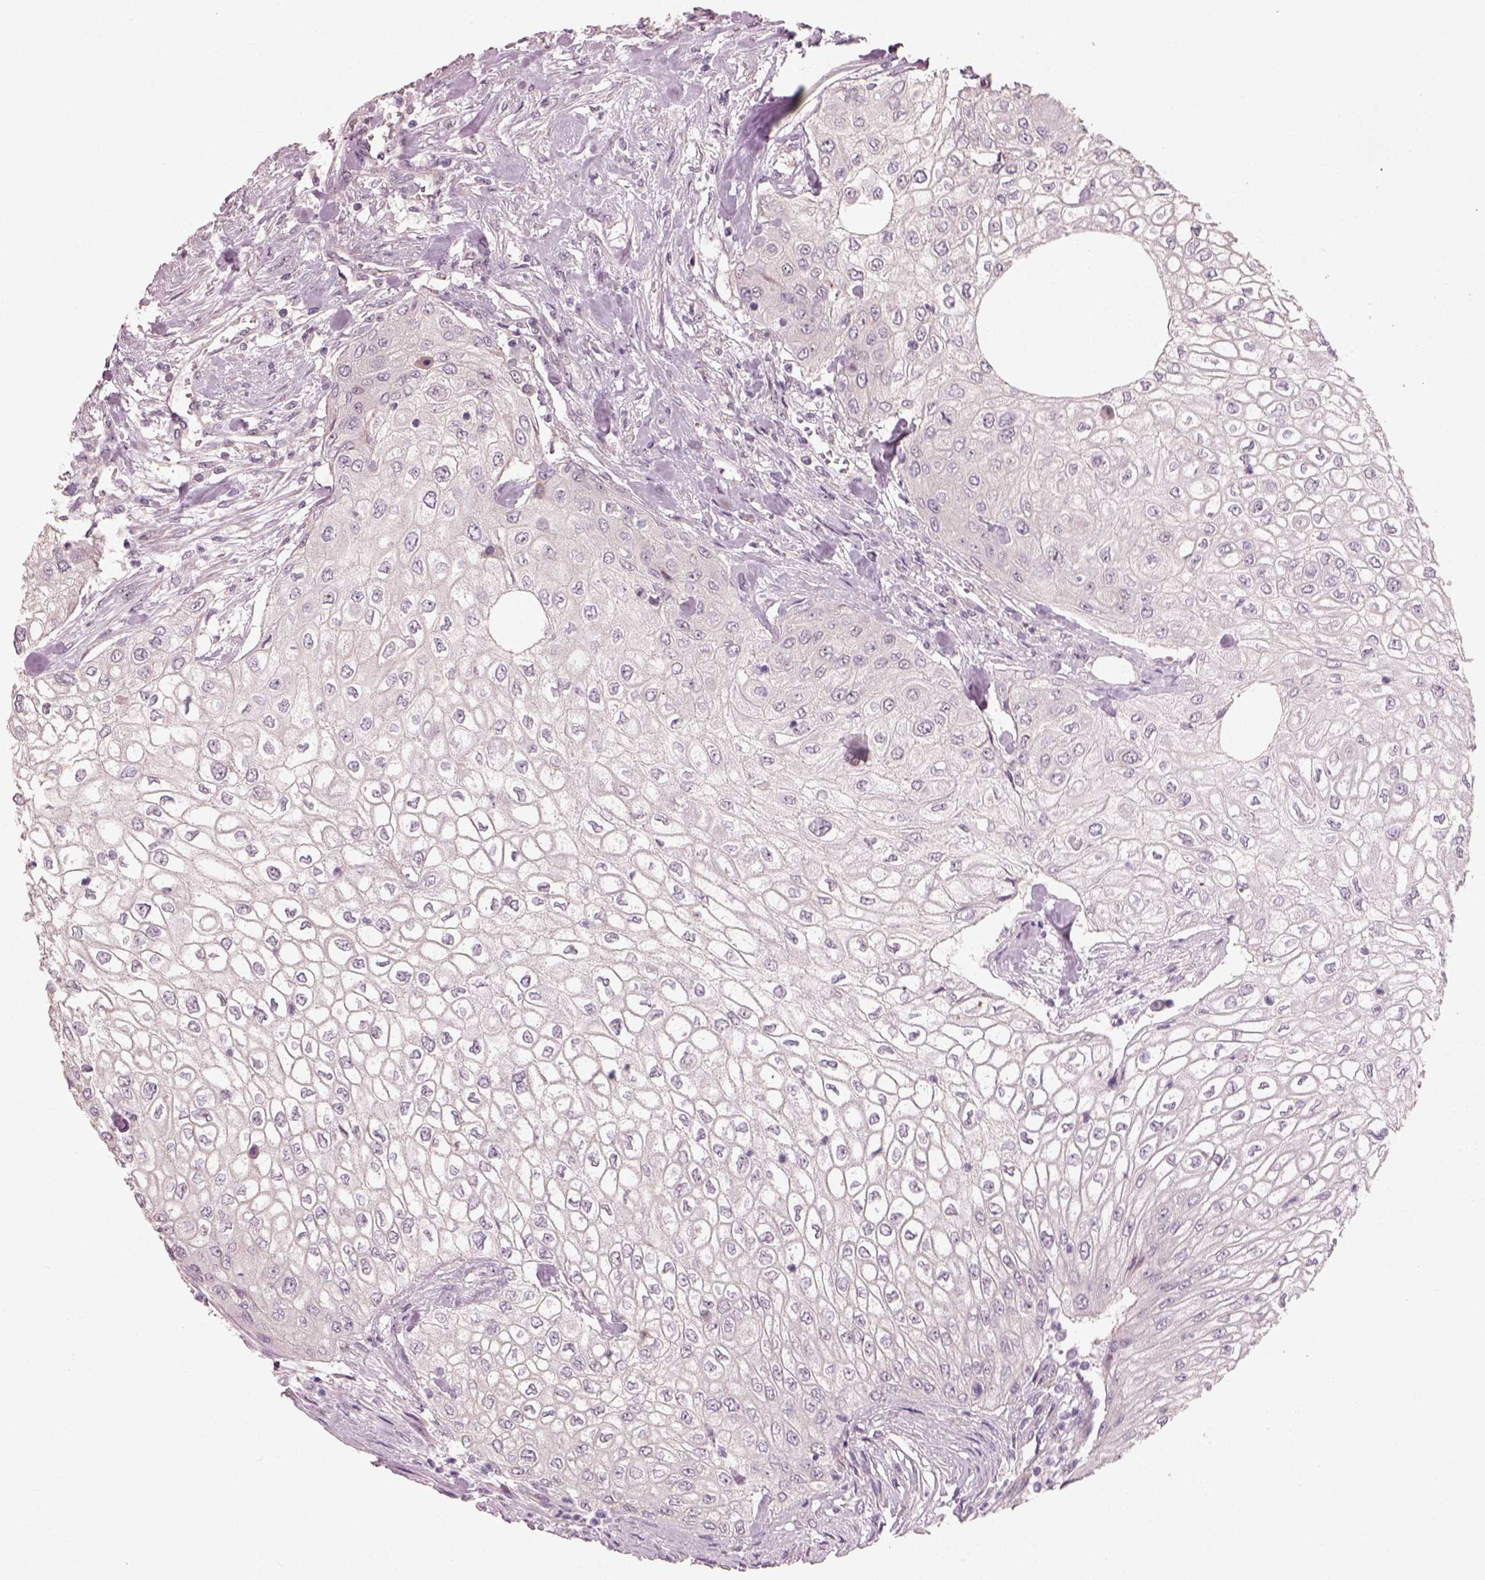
{"staining": {"intensity": "negative", "quantity": "none", "location": "none"}, "tissue": "urothelial cancer", "cell_type": "Tumor cells", "image_type": "cancer", "snomed": [{"axis": "morphology", "description": "Urothelial carcinoma, High grade"}, {"axis": "topography", "description": "Urinary bladder"}], "caption": "This is an immunohistochemistry photomicrograph of high-grade urothelial carcinoma. There is no positivity in tumor cells.", "gene": "CDS1", "patient": {"sex": "male", "age": 62}}